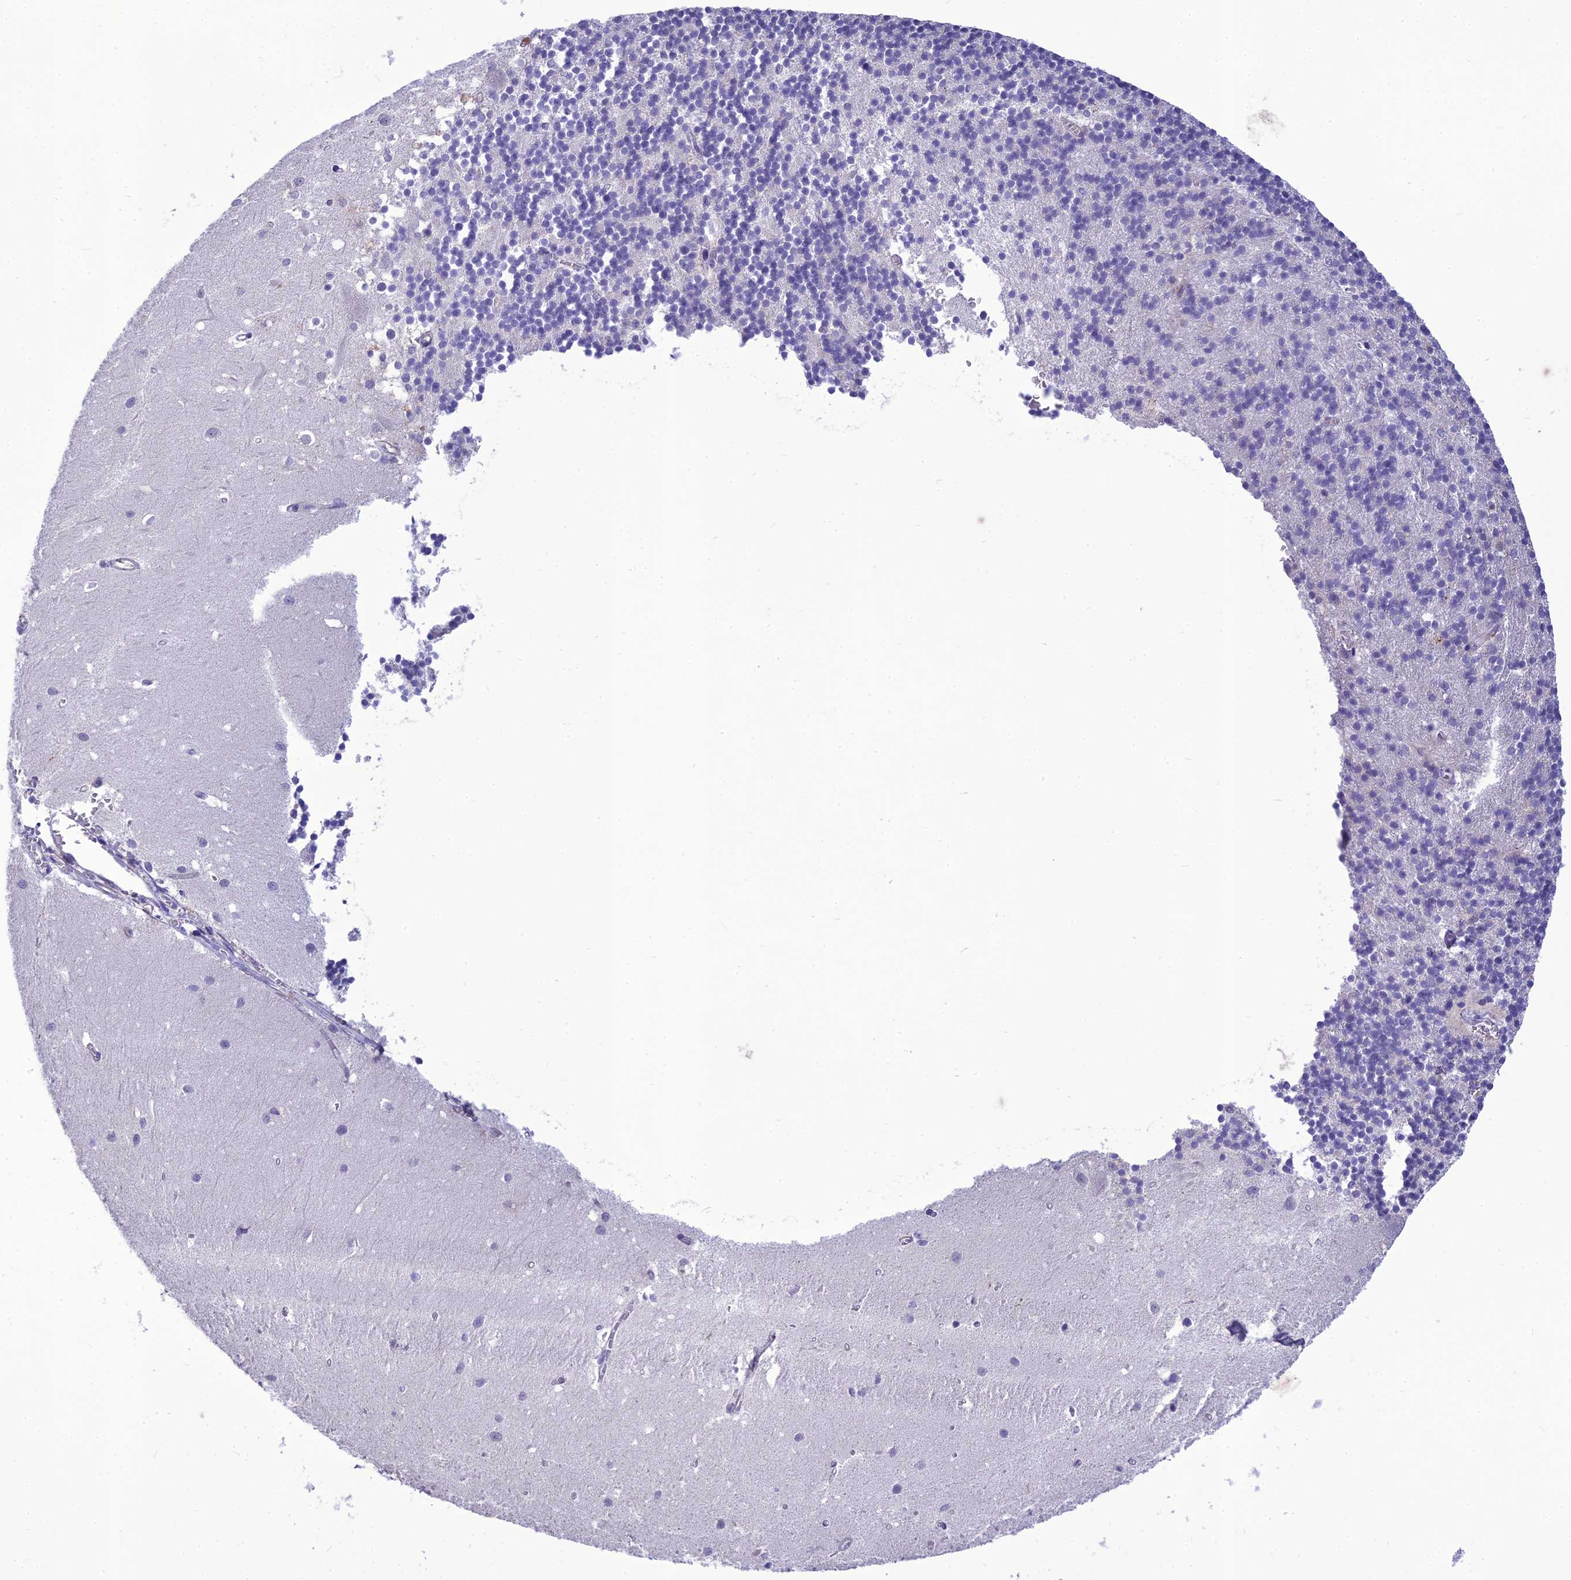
{"staining": {"intensity": "negative", "quantity": "none", "location": "none"}, "tissue": "cerebellum", "cell_type": "Cells in granular layer", "image_type": "normal", "snomed": [{"axis": "morphology", "description": "Normal tissue, NOS"}, {"axis": "topography", "description": "Cerebellum"}], "caption": "Immunohistochemistry of unremarkable human cerebellum reveals no staining in cells in granular layer.", "gene": "BBS7", "patient": {"sex": "male", "age": 54}}